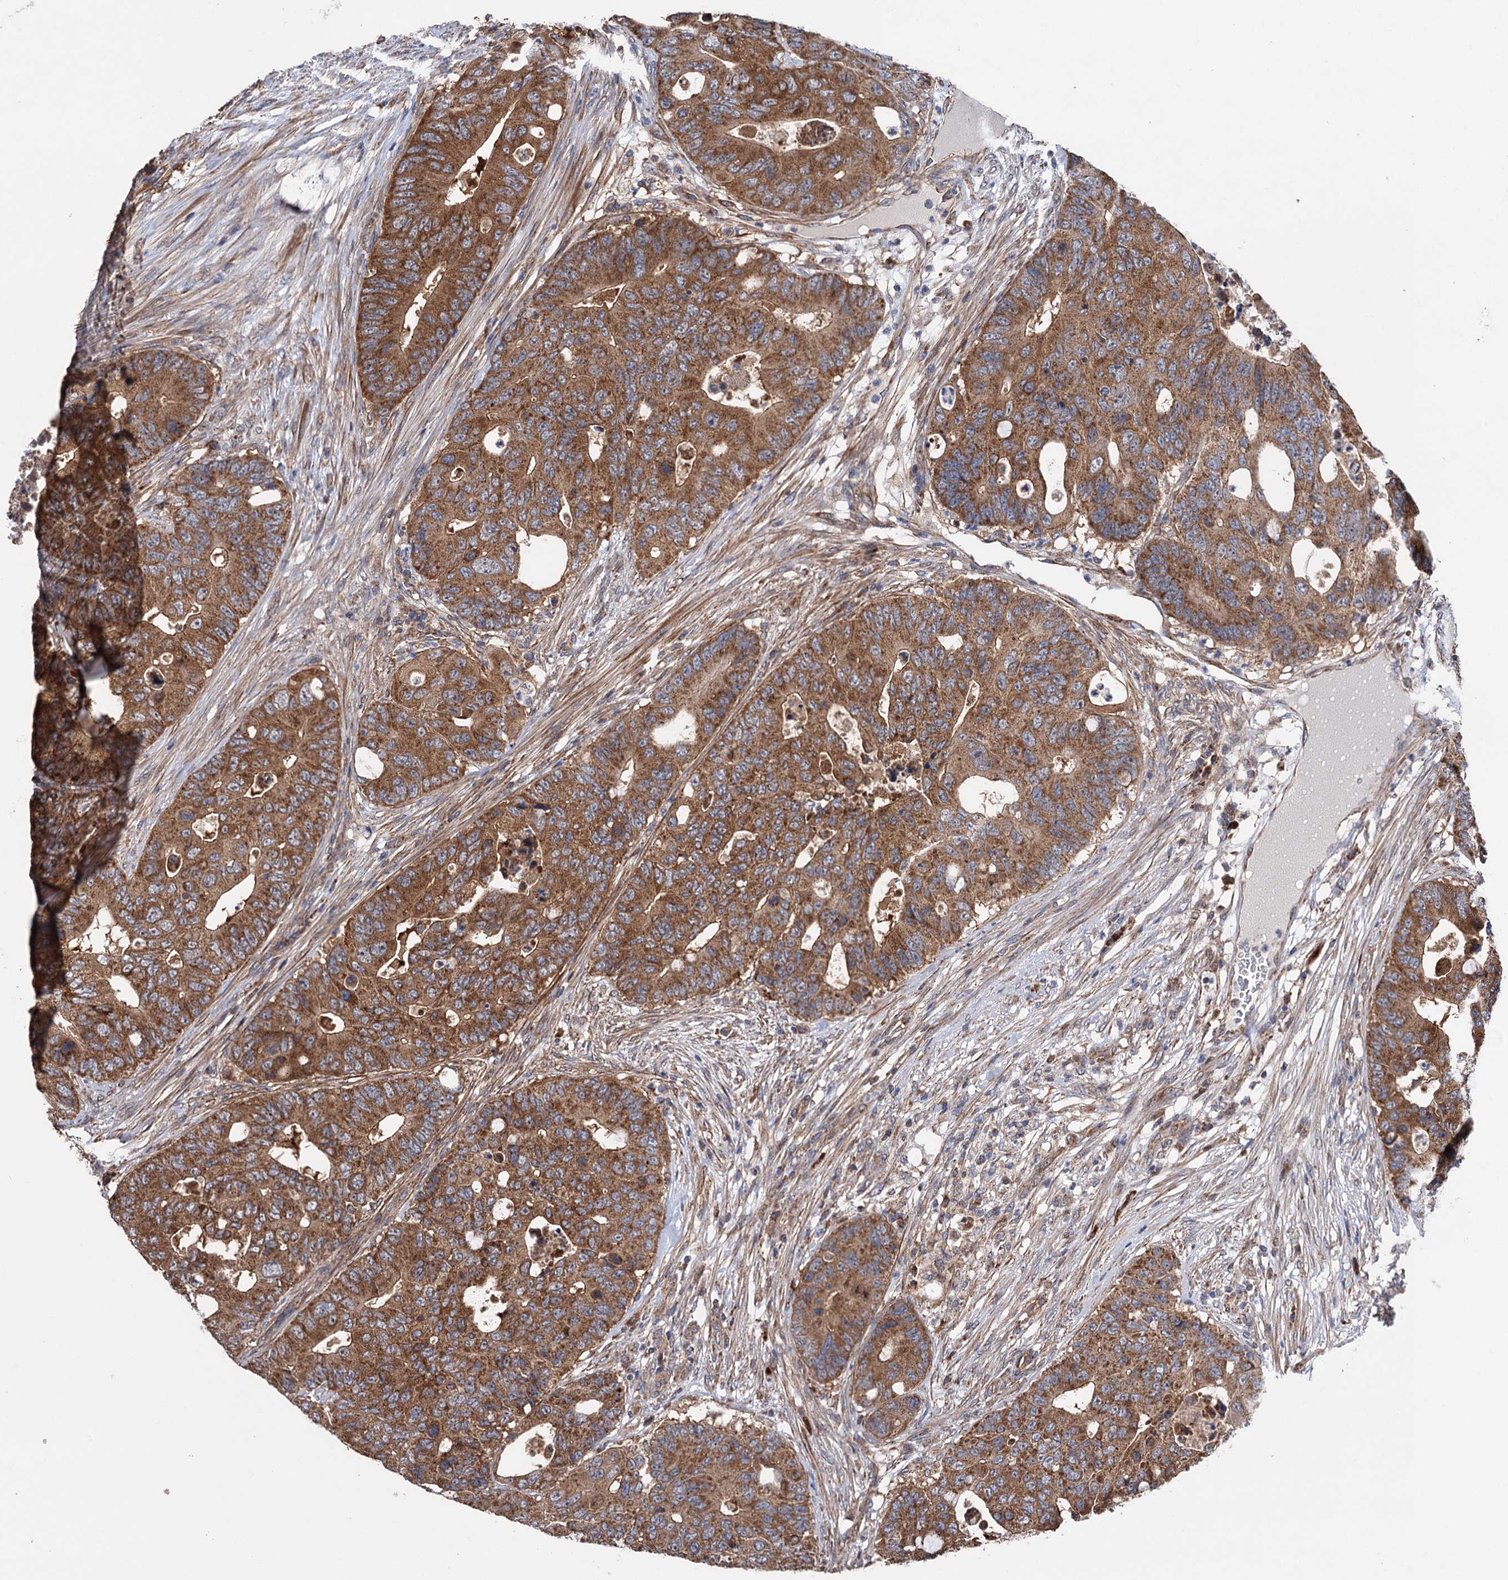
{"staining": {"intensity": "moderate", "quantity": ">75%", "location": "cytoplasmic/membranous"}, "tissue": "colorectal cancer", "cell_type": "Tumor cells", "image_type": "cancer", "snomed": [{"axis": "morphology", "description": "Adenocarcinoma, NOS"}, {"axis": "topography", "description": "Colon"}], "caption": "This histopathology image reveals immunohistochemistry staining of colorectal cancer (adenocarcinoma), with medium moderate cytoplasmic/membranous staining in approximately >75% of tumor cells.", "gene": "SUCLA2", "patient": {"sex": "male", "age": 71}}